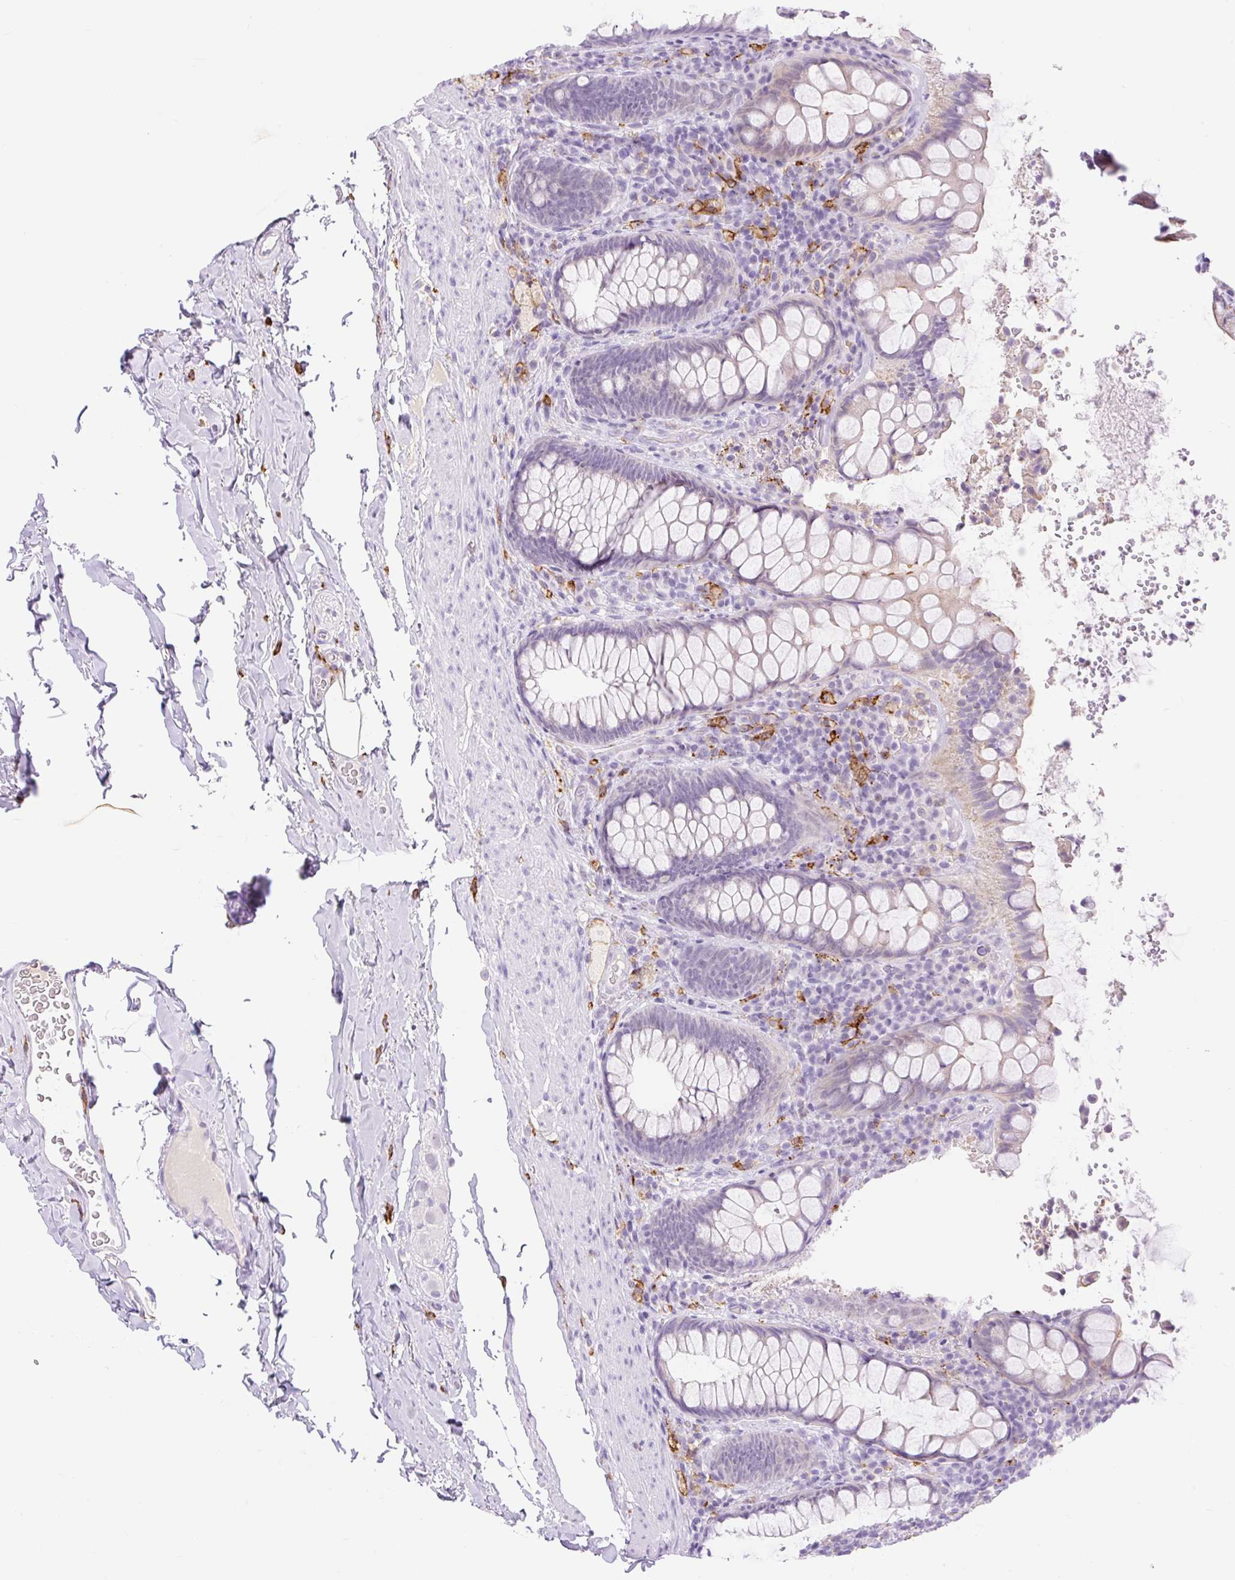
{"staining": {"intensity": "negative", "quantity": "none", "location": "none"}, "tissue": "rectum", "cell_type": "Glandular cells", "image_type": "normal", "snomed": [{"axis": "morphology", "description": "Normal tissue, NOS"}, {"axis": "topography", "description": "Rectum"}], "caption": "DAB (3,3'-diaminobenzidine) immunohistochemical staining of benign human rectum exhibits no significant staining in glandular cells.", "gene": "SIGLEC1", "patient": {"sex": "female", "age": 69}}